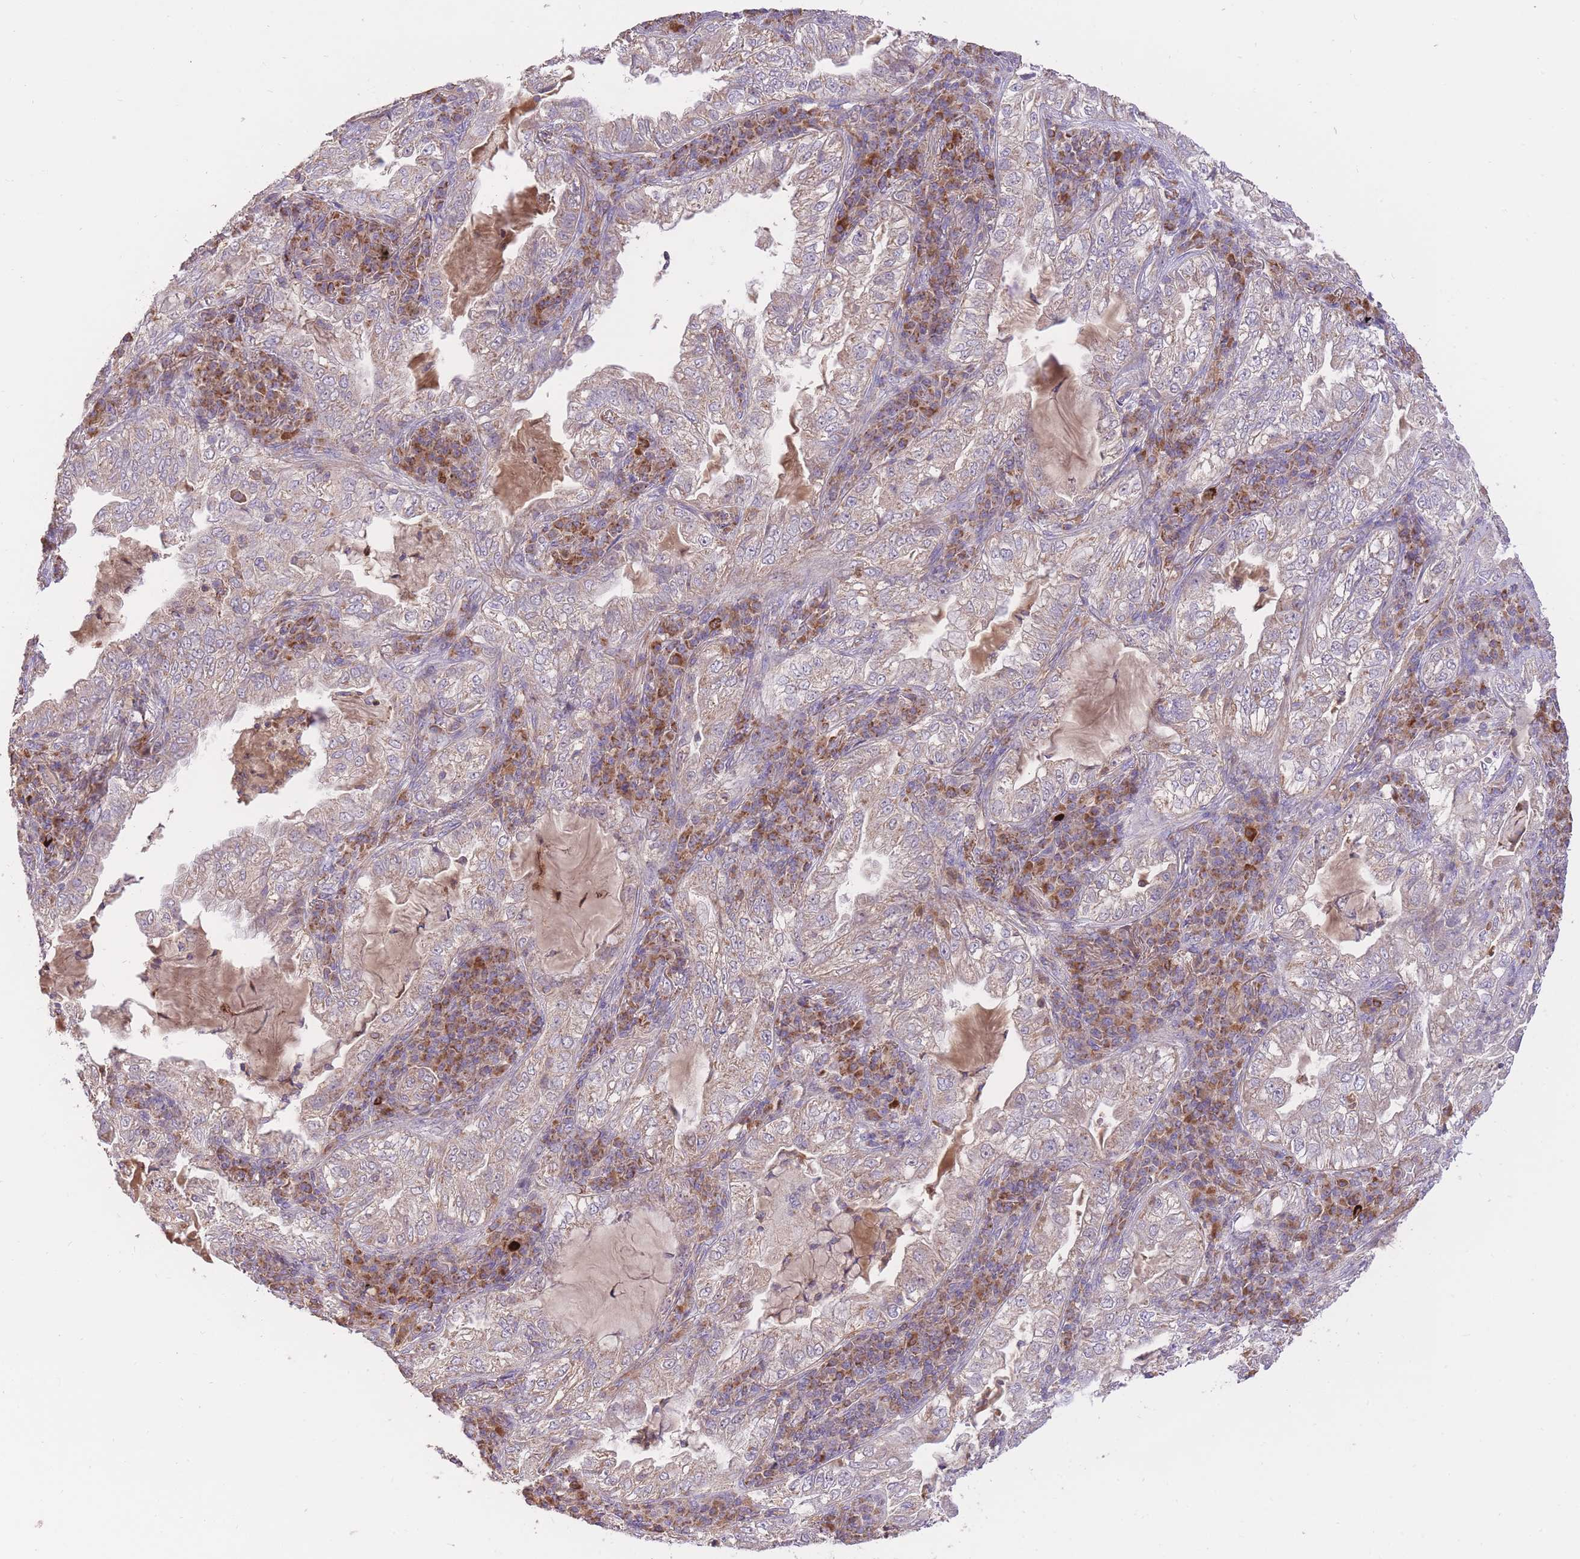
{"staining": {"intensity": "weak", "quantity": "25%-75%", "location": "cytoplasmic/membranous"}, "tissue": "lung cancer", "cell_type": "Tumor cells", "image_type": "cancer", "snomed": [{"axis": "morphology", "description": "Adenocarcinoma, NOS"}, {"axis": "topography", "description": "Lung"}], "caption": "Protein expression analysis of lung adenocarcinoma demonstrates weak cytoplasmic/membranous positivity in approximately 25%-75% of tumor cells.", "gene": "PREP", "patient": {"sex": "female", "age": 73}}